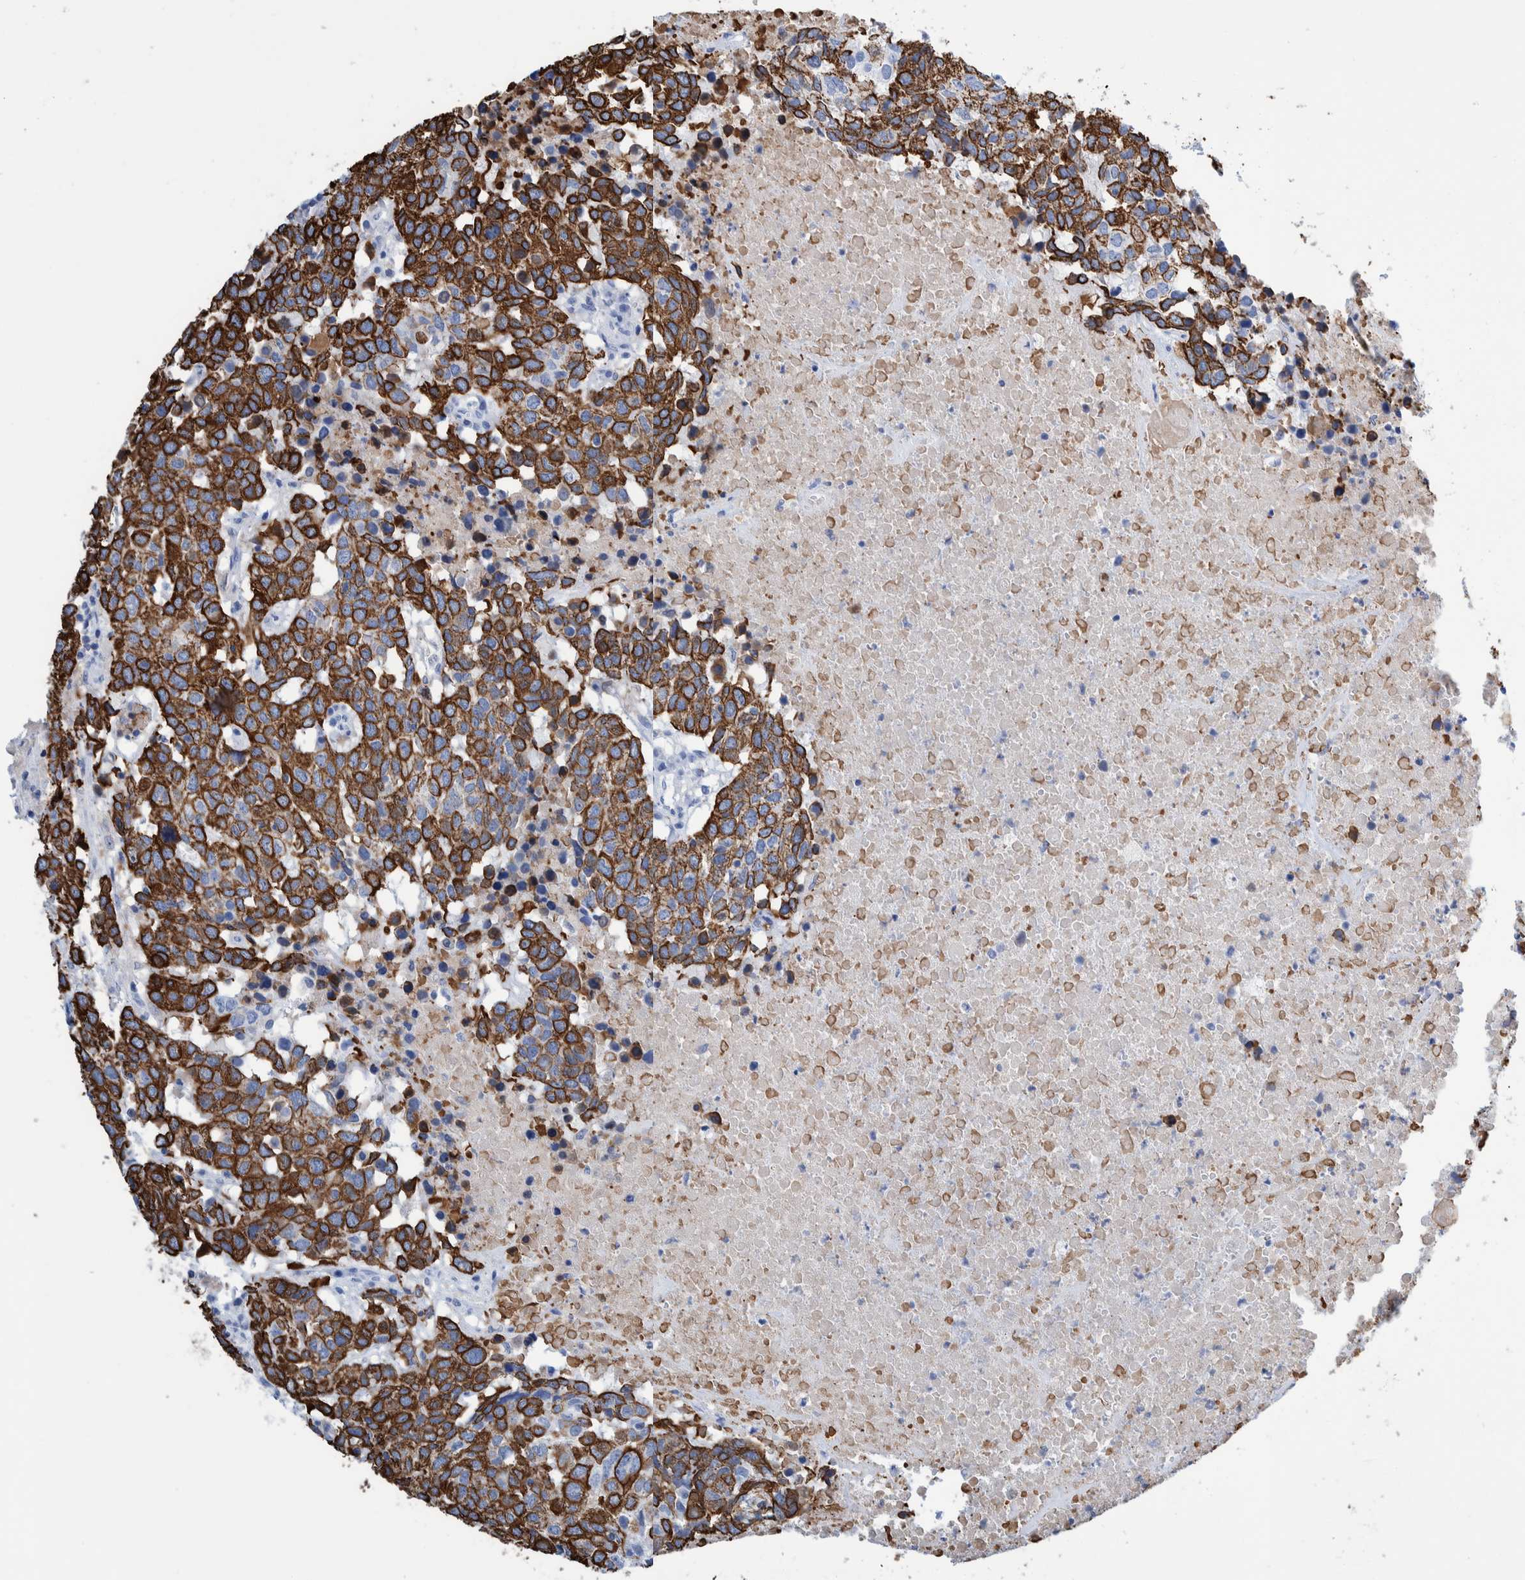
{"staining": {"intensity": "strong", "quantity": ">75%", "location": "cytoplasmic/membranous"}, "tissue": "head and neck cancer", "cell_type": "Tumor cells", "image_type": "cancer", "snomed": [{"axis": "morphology", "description": "Squamous cell carcinoma, NOS"}, {"axis": "topography", "description": "Head-Neck"}], "caption": "Head and neck cancer (squamous cell carcinoma) tissue displays strong cytoplasmic/membranous expression in approximately >75% of tumor cells, visualized by immunohistochemistry. (Brightfield microscopy of DAB IHC at high magnification).", "gene": "KRT14", "patient": {"sex": "male", "age": 66}}